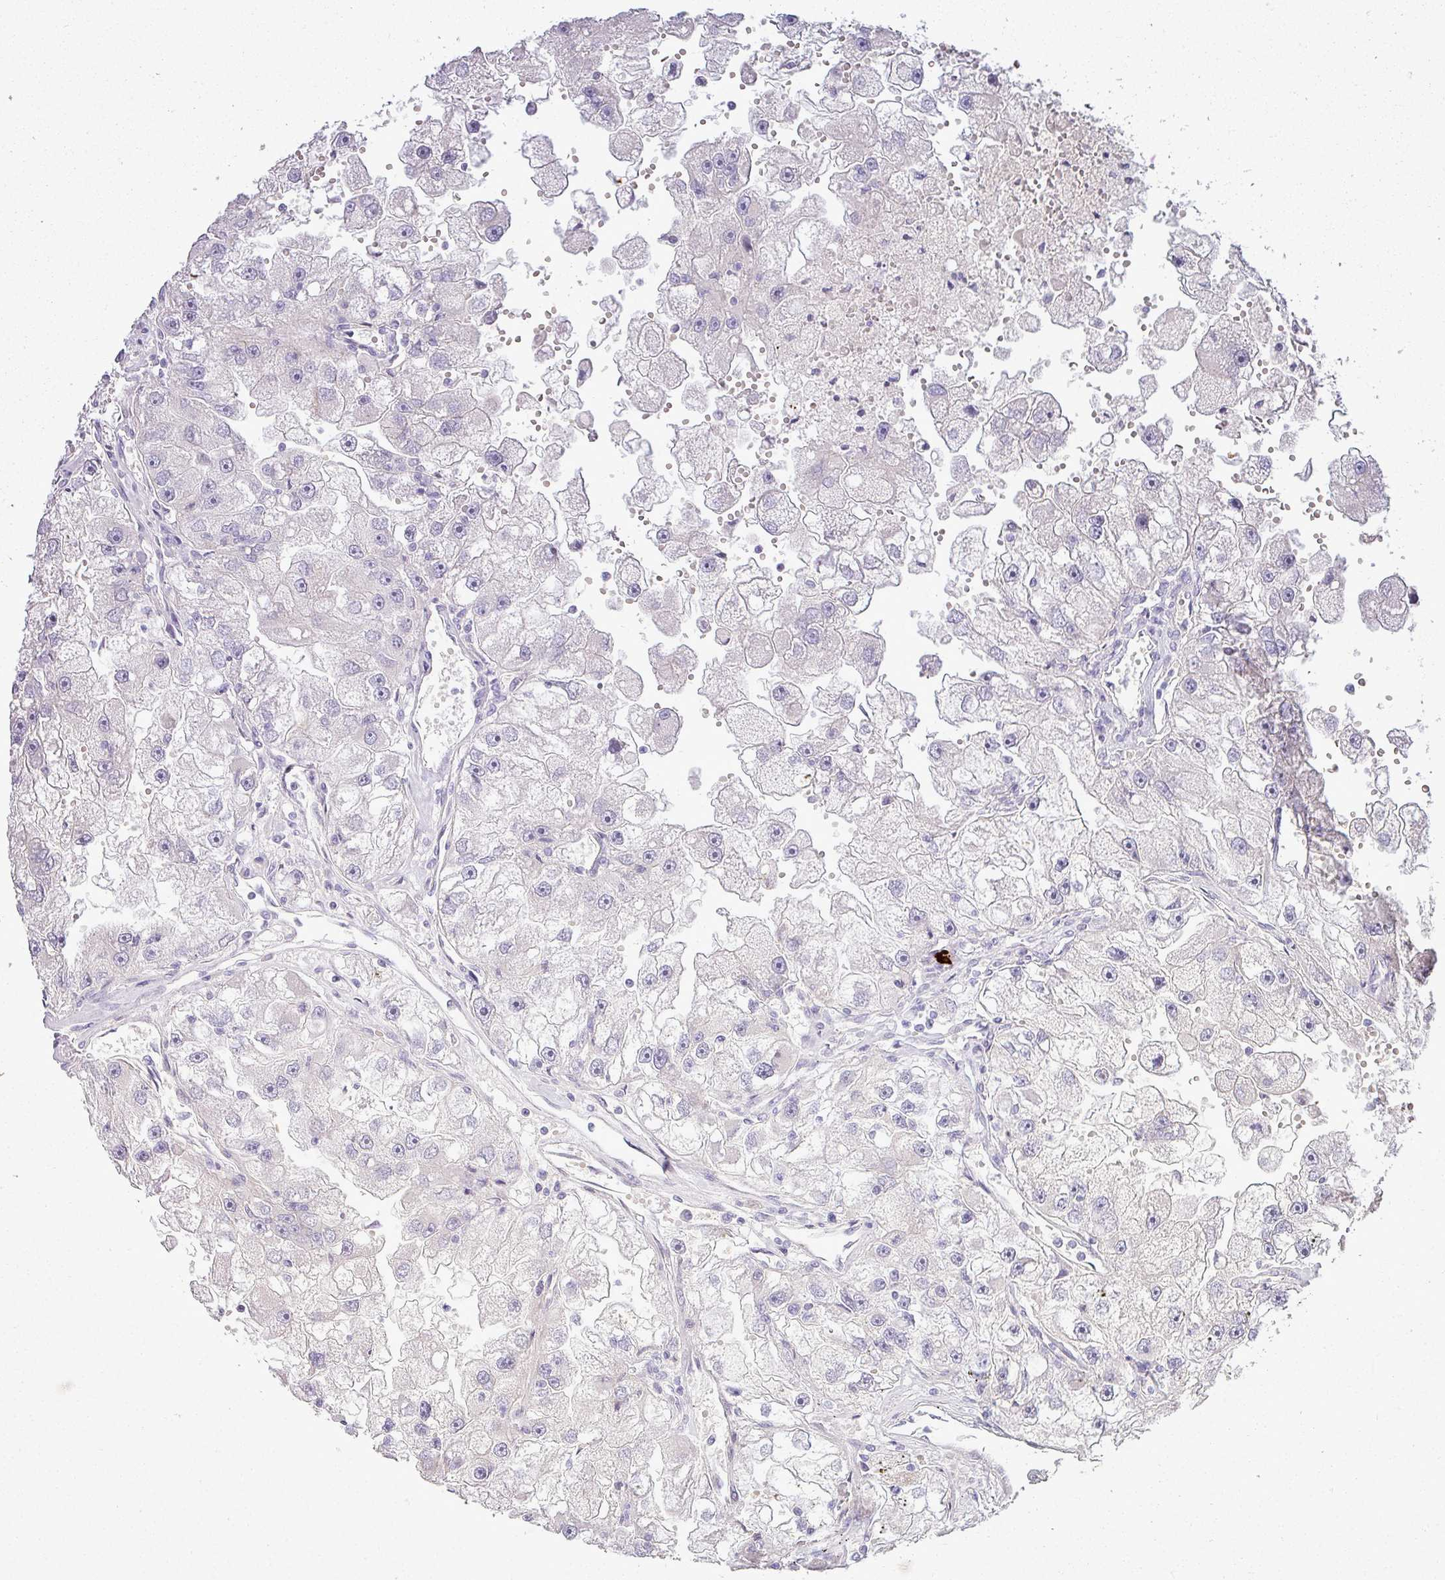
{"staining": {"intensity": "negative", "quantity": "none", "location": "none"}, "tissue": "renal cancer", "cell_type": "Tumor cells", "image_type": "cancer", "snomed": [{"axis": "morphology", "description": "Adenocarcinoma, NOS"}, {"axis": "topography", "description": "Kidney"}], "caption": "An IHC image of renal cancer (adenocarcinoma) is shown. There is no staining in tumor cells of renal cancer (adenocarcinoma).", "gene": "APOM", "patient": {"sex": "male", "age": 63}}